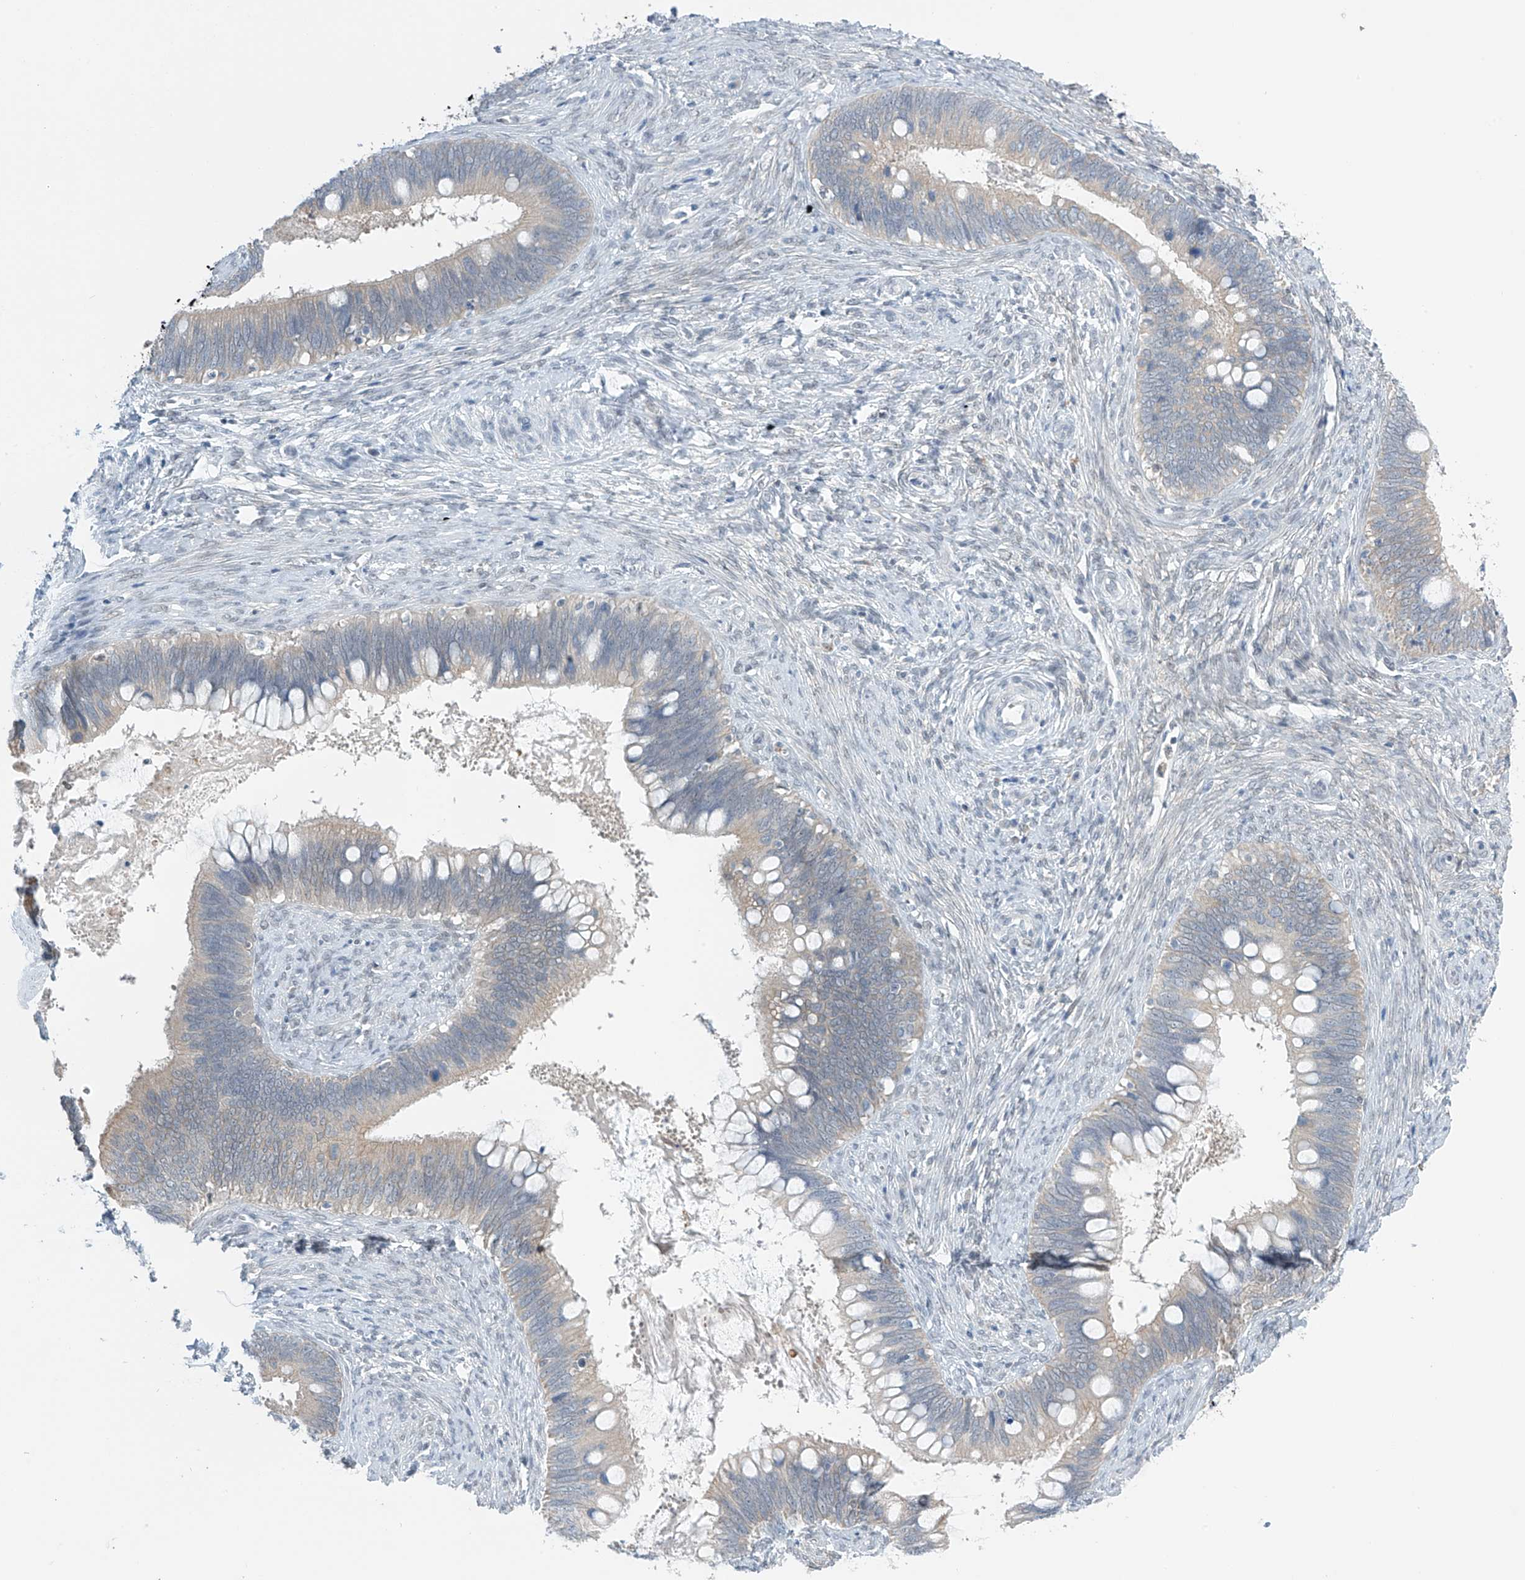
{"staining": {"intensity": "negative", "quantity": "none", "location": "none"}, "tissue": "cervical cancer", "cell_type": "Tumor cells", "image_type": "cancer", "snomed": [{"axis": "morphology", "description": "Adenocarcinoma, NOS"}, {"axis": "topography", "description": "Cervix"}], "caption": "This image is of cervical cancer stained with immunohistochemistry to label a protein in brown with the nuclei are counter-stained blue. There is no expression in tumor cells.", "gene": "APLF", "patient": {"sex": "female", "age": 42}}